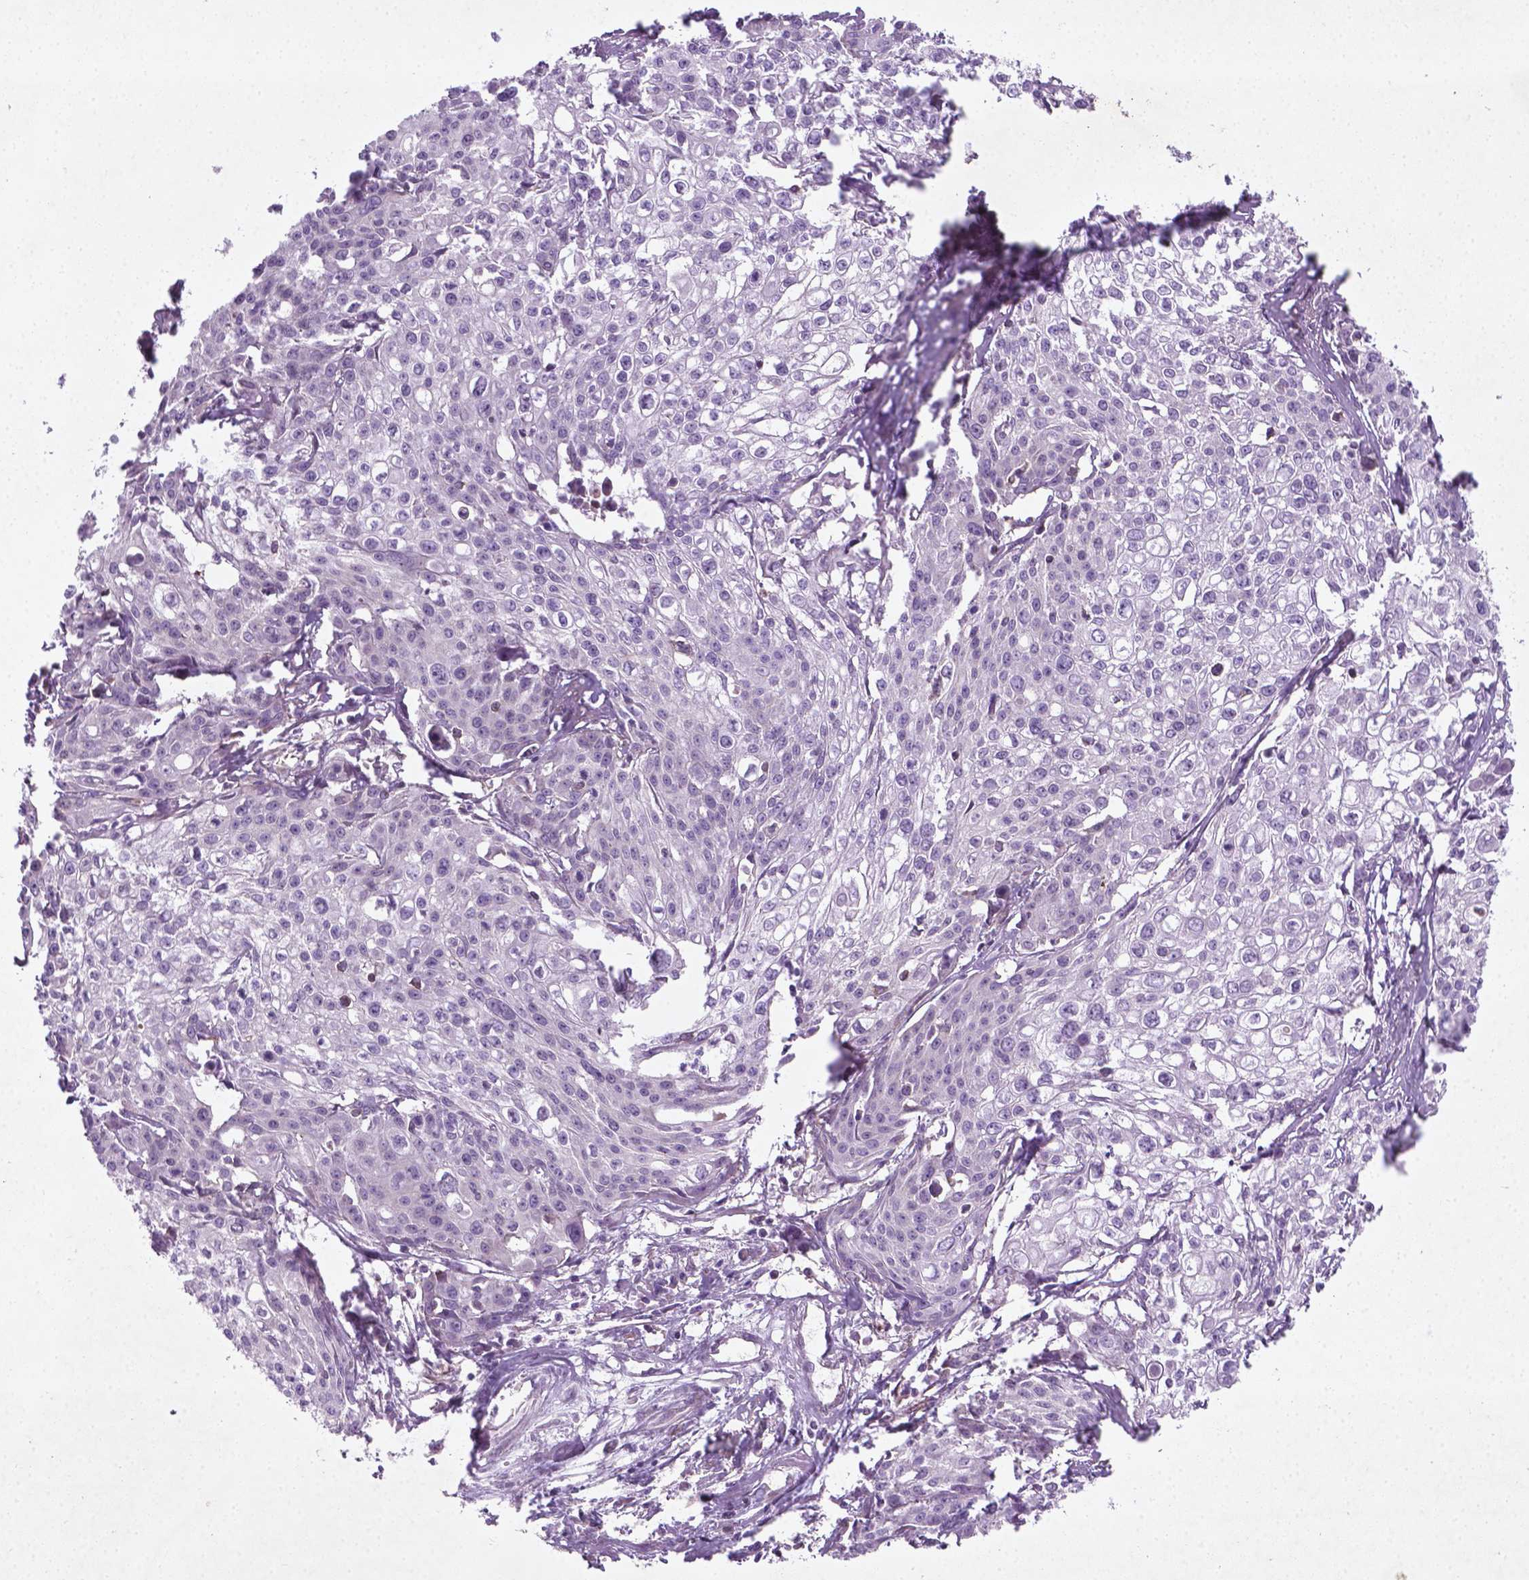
{"staining": {"intensity": "negative", "quantity": "none", "location": "none"}, "tissue": "cervical cancer", "cell_type": "Tumor cells", "image_type": "cancer", "snomed": [{"axis": "morphology", "description": "Squamous cell carcinoma, NOS"}, {"axis": "topography", "description": "Cervix"}], "caption": "A high-resolution photomicrograph shows immunohistochemistry staining of cervical cancer, which shows no significant positivity in tumor cells.", "gene": "TCHP", "patient": {"sex": "female", "age": 39}}